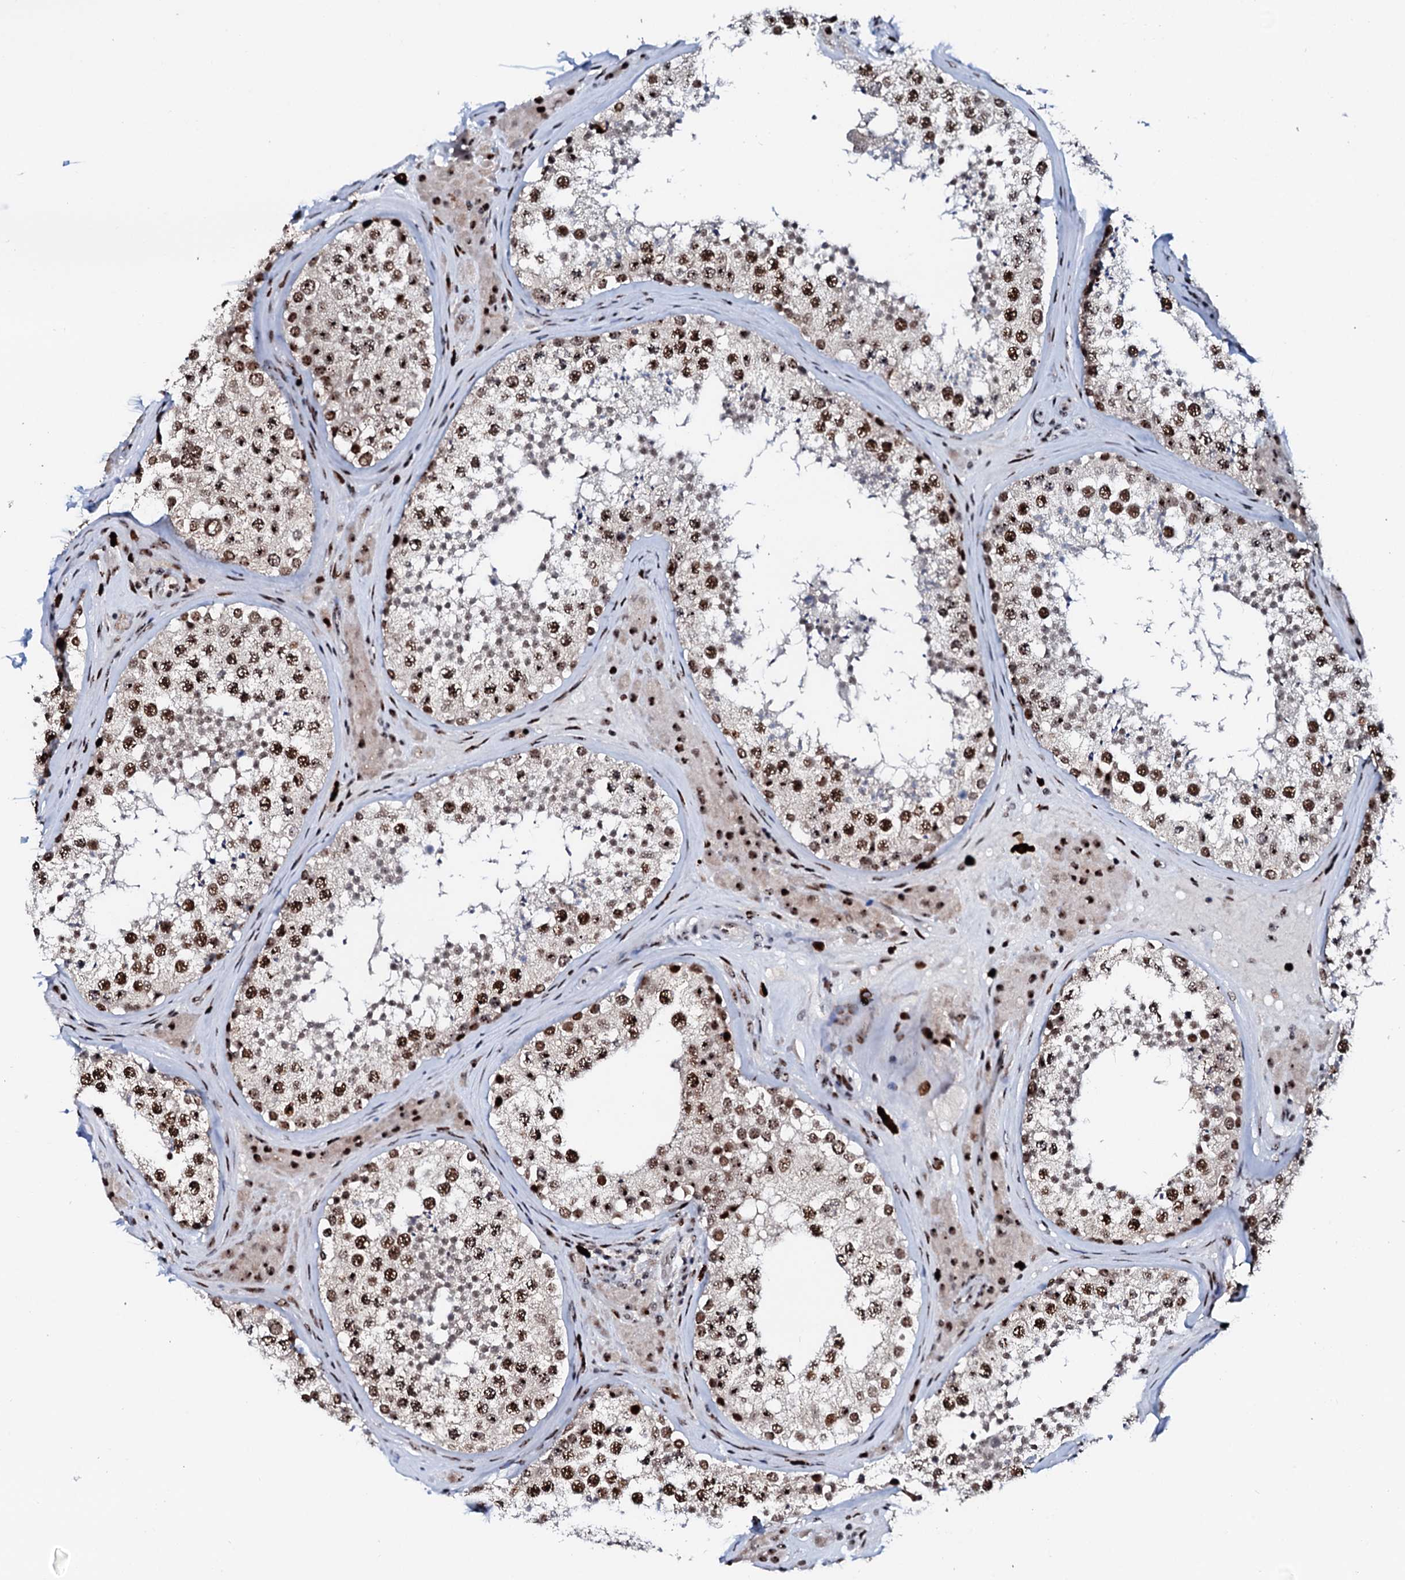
{"staining": {"intensity": "strong", "quantity": ">75%", "location": "nuclear"}, "tissue": "testis", "cell_type": "Cells in seminiferous ducts", "image_type": "normal", "snomed": [{"axis": "morphology", "description": "Normal tissue, NOS"}, {"axis": "topography", "description": "Testis"}], "caption": "Immunohistochemistry (IHC) staining of benign testis, which reveals high levels of strong nuclear staining in about >75% of cells in seminiferous ducts indicating strong nuclear protein staining. The staining was performed using DAB (brown) for protein detection and nuclei were counterstained in hematoxylin (blue).", "gene": "NEUROG3", "patient": {"sex": "male", "age": 46}}